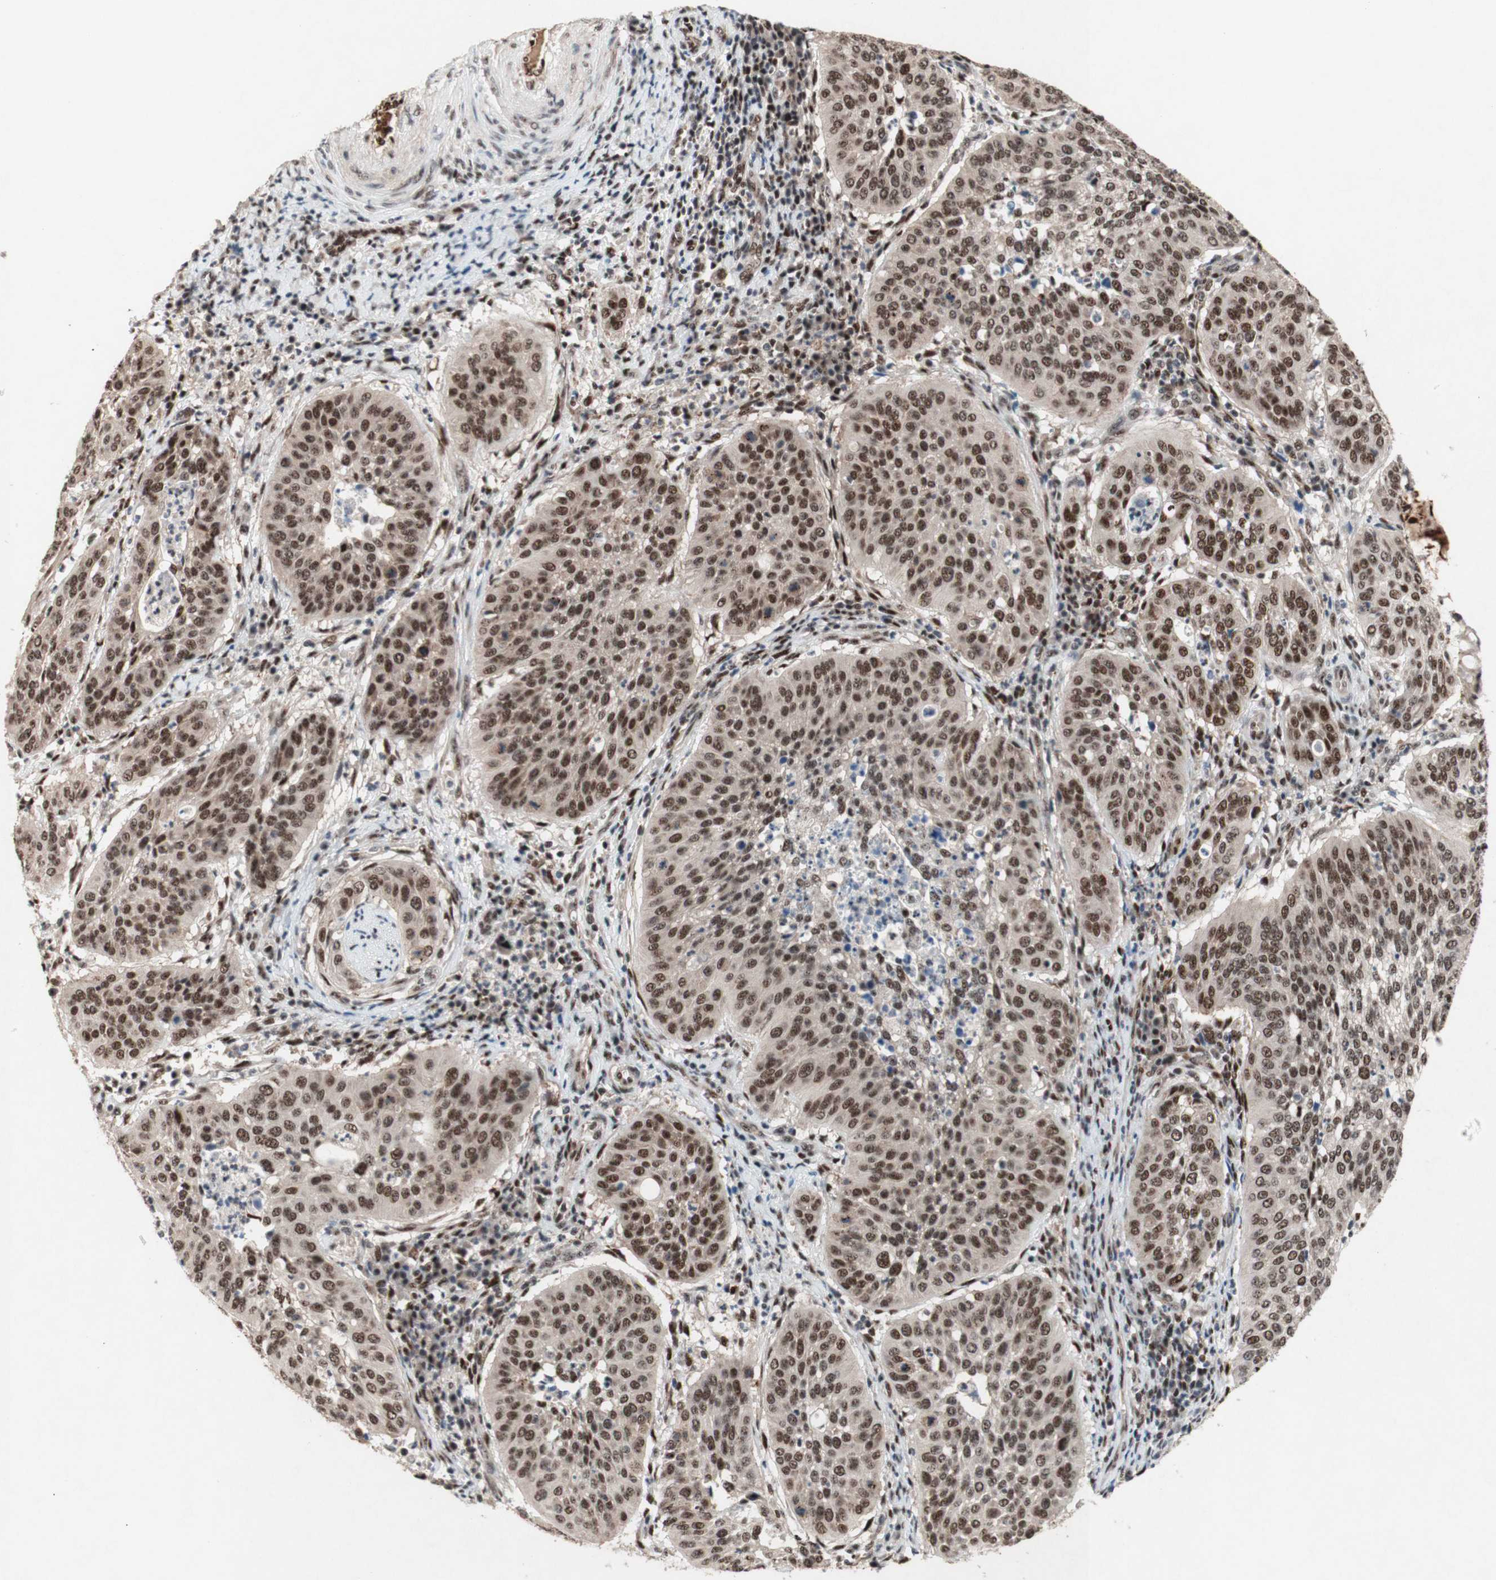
{"staining": {"intensity": "moderate", "quantity": ">75%", "location": "nuclear"}, "tissue": "cervical cancer", "cell_type": "Tumor cells", "image_type": "cancer", "snomed": [{"axis": "morphology", "description": "Normal tissue, NOS"}, {"axis": "morphology", "description": "Squamous cell carcinoma, NOS"}, {"axis": "topography", "description": "Cervix"}], "caption": "Immunohistochemical staining of human cervical cancer (squamous cell carcinoma) reveals moderate nuclear protein staining in about >75% of tumor cells.", "gene": "TLE1", "patient": {"sex": "female", "age": 39}}